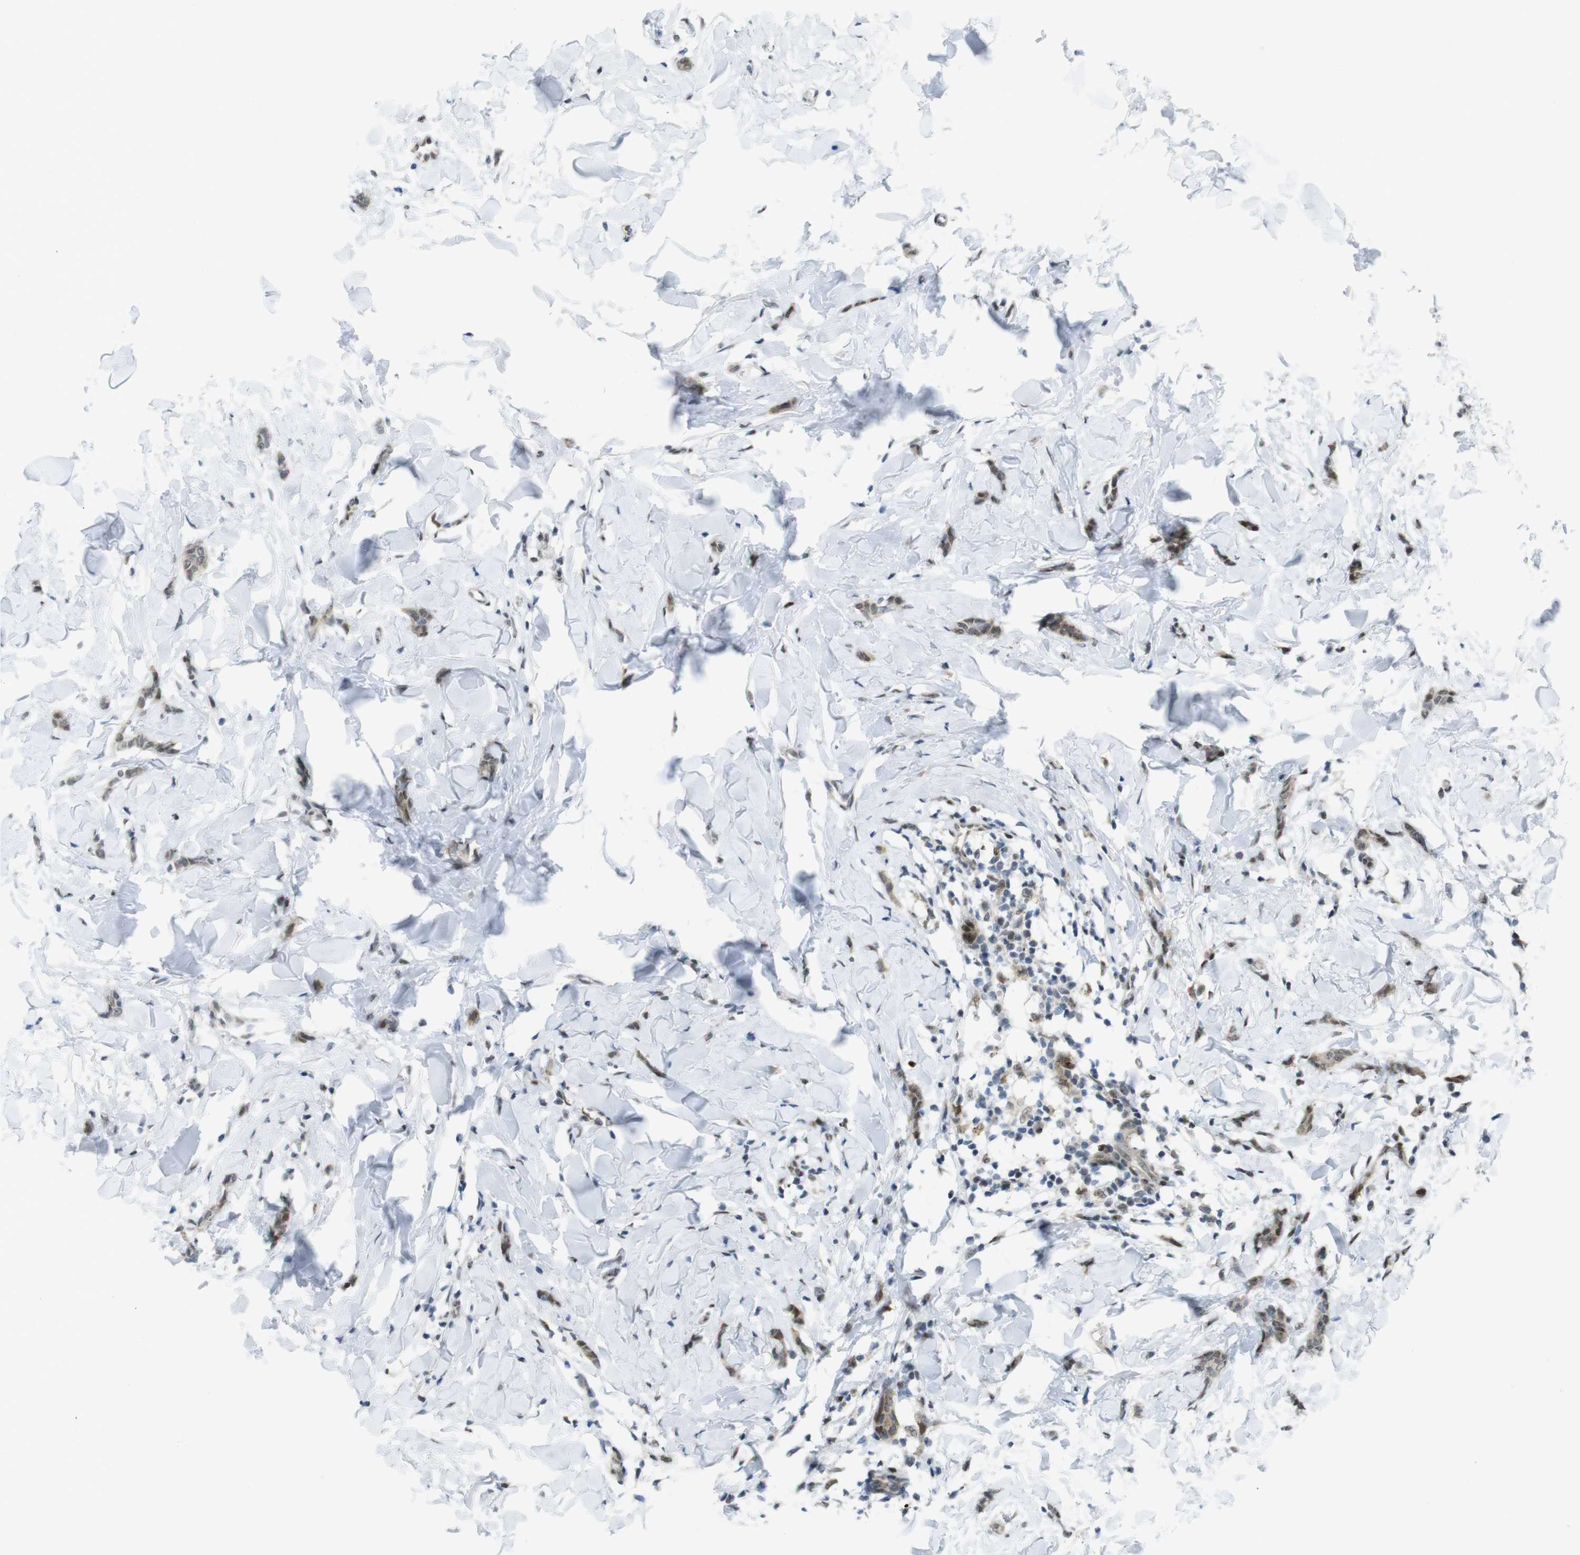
{"staining": {"intensity": "moderate", "quantity": ">75%", "location": "cytoplasmic/membranous,nuclear"}, "tissue": "breast cancer", "cell_type": "Tumor cells", "image_type": "cancer", "snomed": [{"axis": "morphology", "description": "Lobular carcinoma"}, {"axis": "topography", "description": "Skin"}, {"axis": "topography", "description": "Breast"}], "caption": "IHC image of neoplastic tissue: human breast lobular carcinoma stained using immunohistochemistry reveals medium levels of moderate protein expression localized specifically in the cytoplasmic/membranous and nuclear of tumor cells, appearing as a cytoplasmic/membranous and nuclear brown color.", "gene": "UBB", "patient": {"sex": "female", "age": 46}}